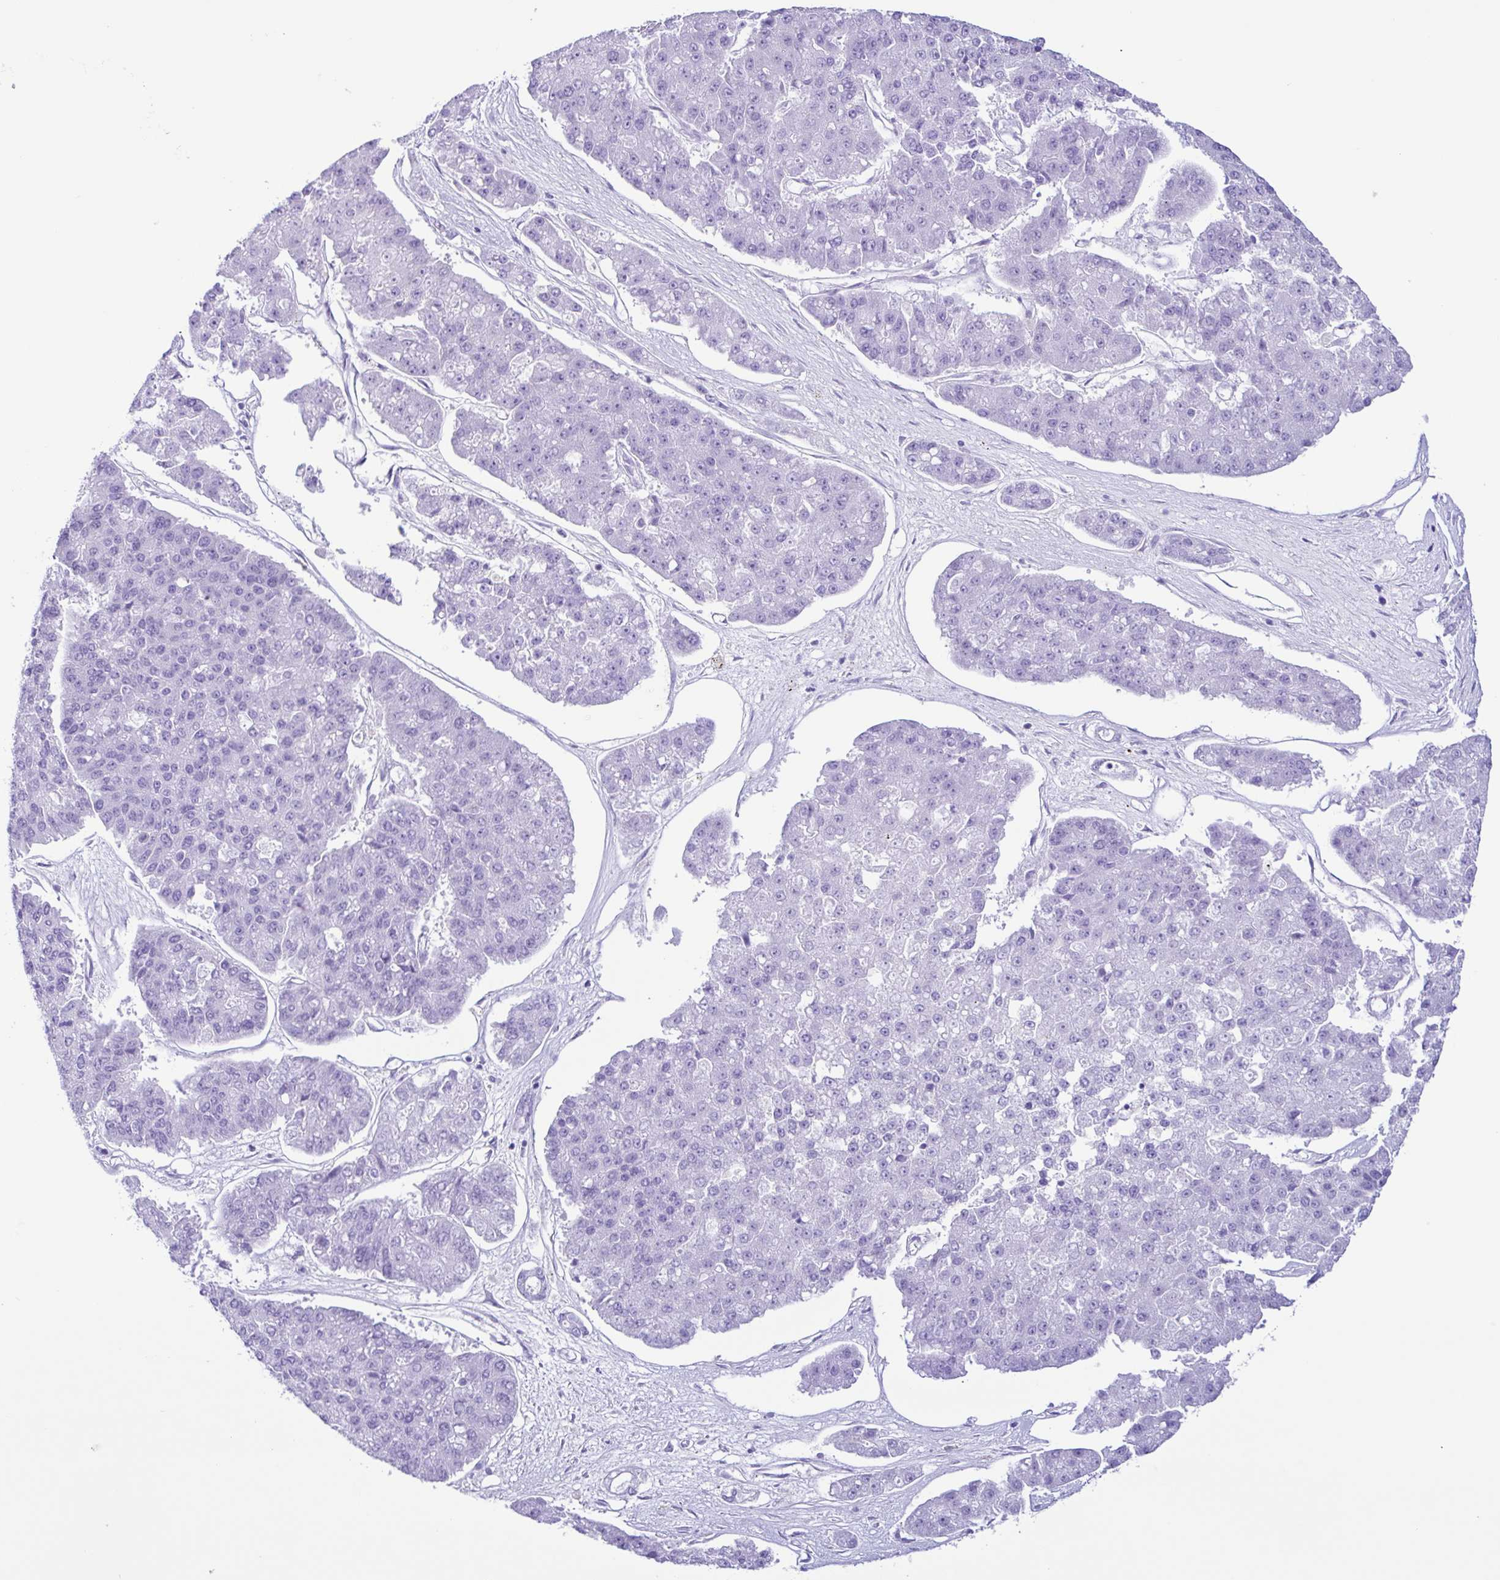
{"staining": {"intensity": "negative", "quantity": "none", "location": "none"}, "tissue": "pancreatic cancer", "cell_type": "Tumor cells", "image_type": "cancer", "snomed": [{"axis": "morphology", "description": "Adenocarcinoma, NOS"}, {"axis": "topography", "description": "Pancreas"}], "caption": "This is an immunohistochemistry (IHC) photomicrograph of human pancreatic cancer (adenocarcinoma). There is no staining in tumor cells.", "gene": "PIGF", "patient": {"sex": "male", "age": 50}}